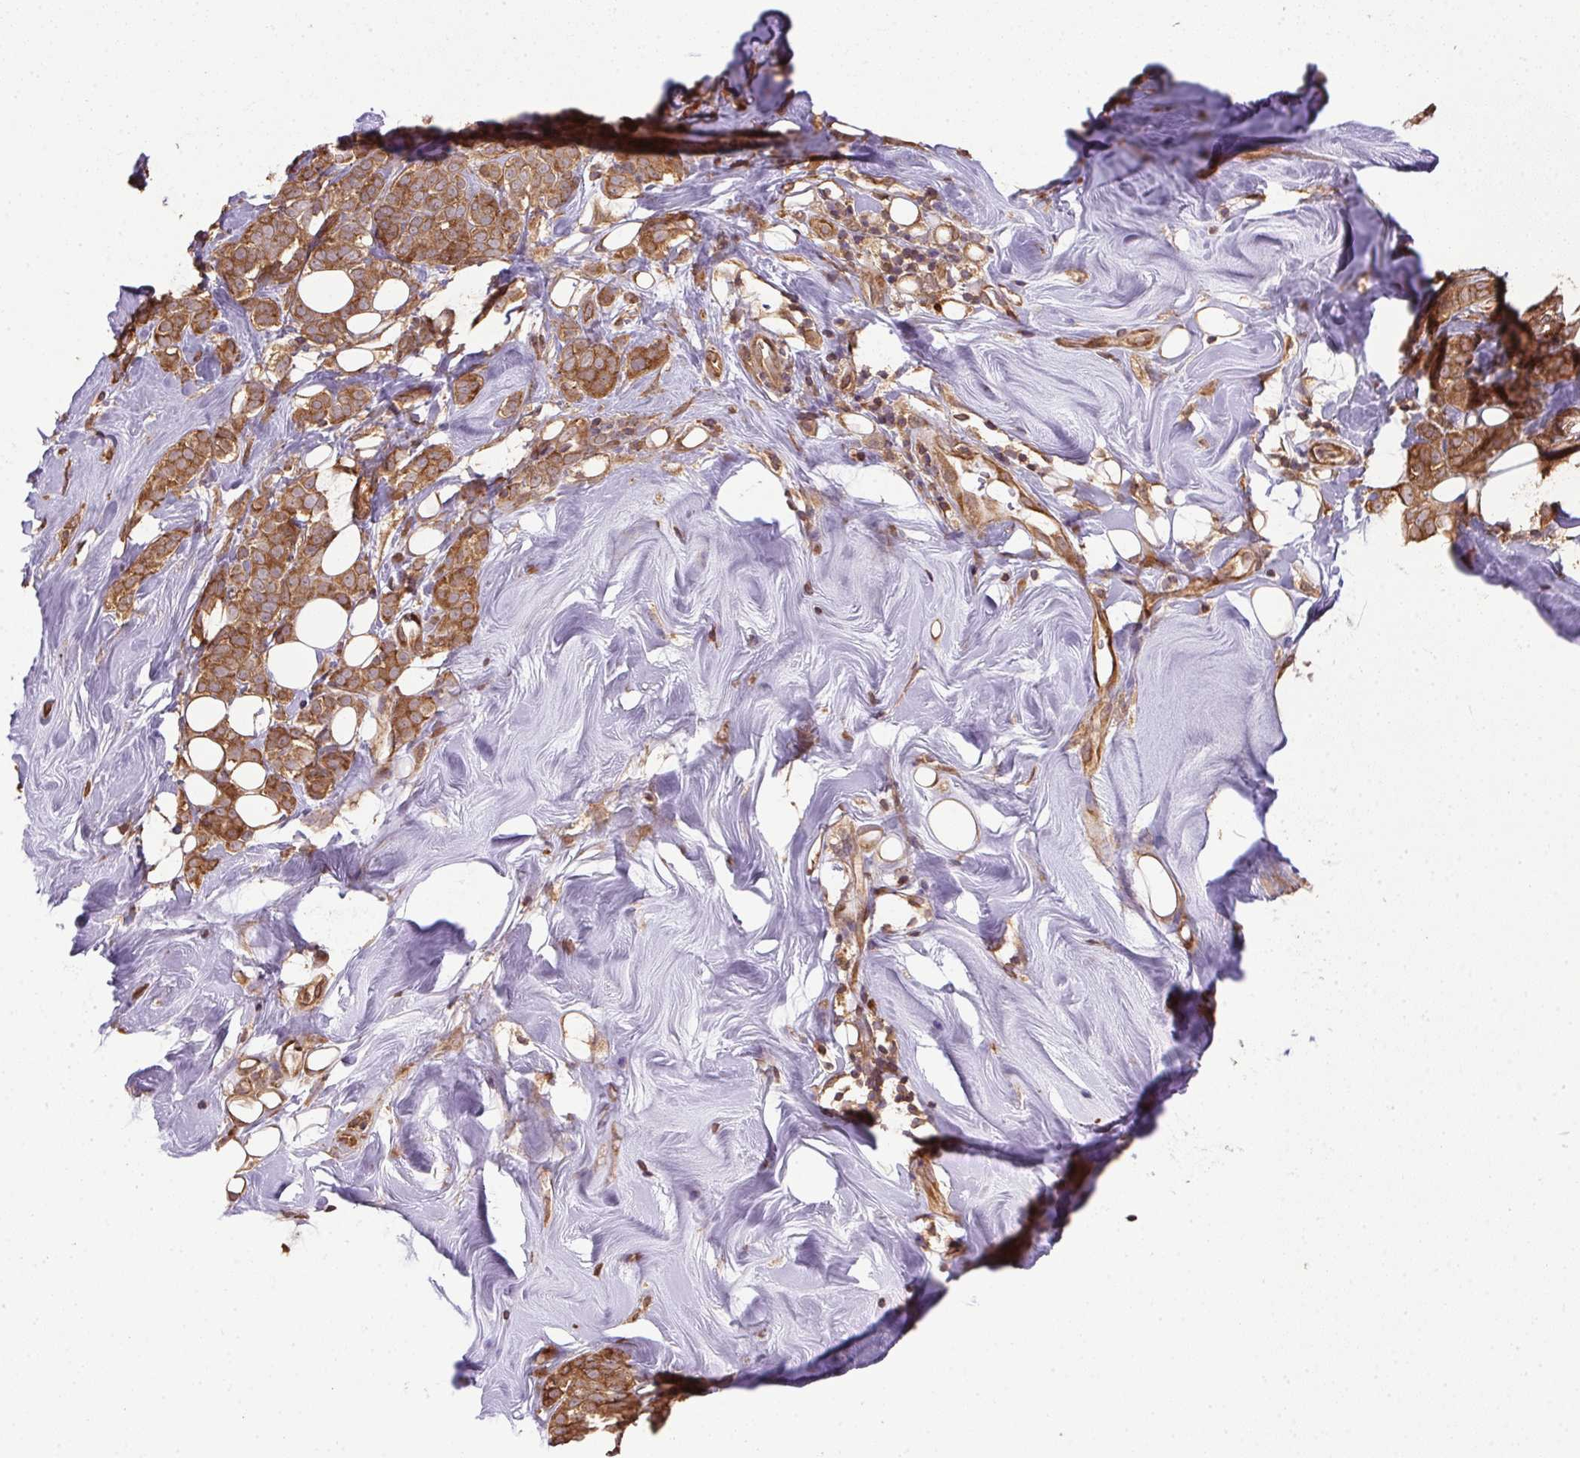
{"staining": {"intensity": "strong", "quantity": ">75%", "location": "cytoplasmic/membranous"}, "tissue": "breast cancer", "cell_type": "Tumor cells", "image_type": "cancer", "snomed": [{"axis": "morphology", "description": "Lobular carcinoma"}, {"axis": "topography", "description": "Breast"}], "caption": "Strong cytoplasmic/membranous positivity for a protein is seen in approximately >75% of tumor cells of breast cancer using IHC.", "gene": "EIF2S1", "patient": {"sex": "female", "age": 49}}